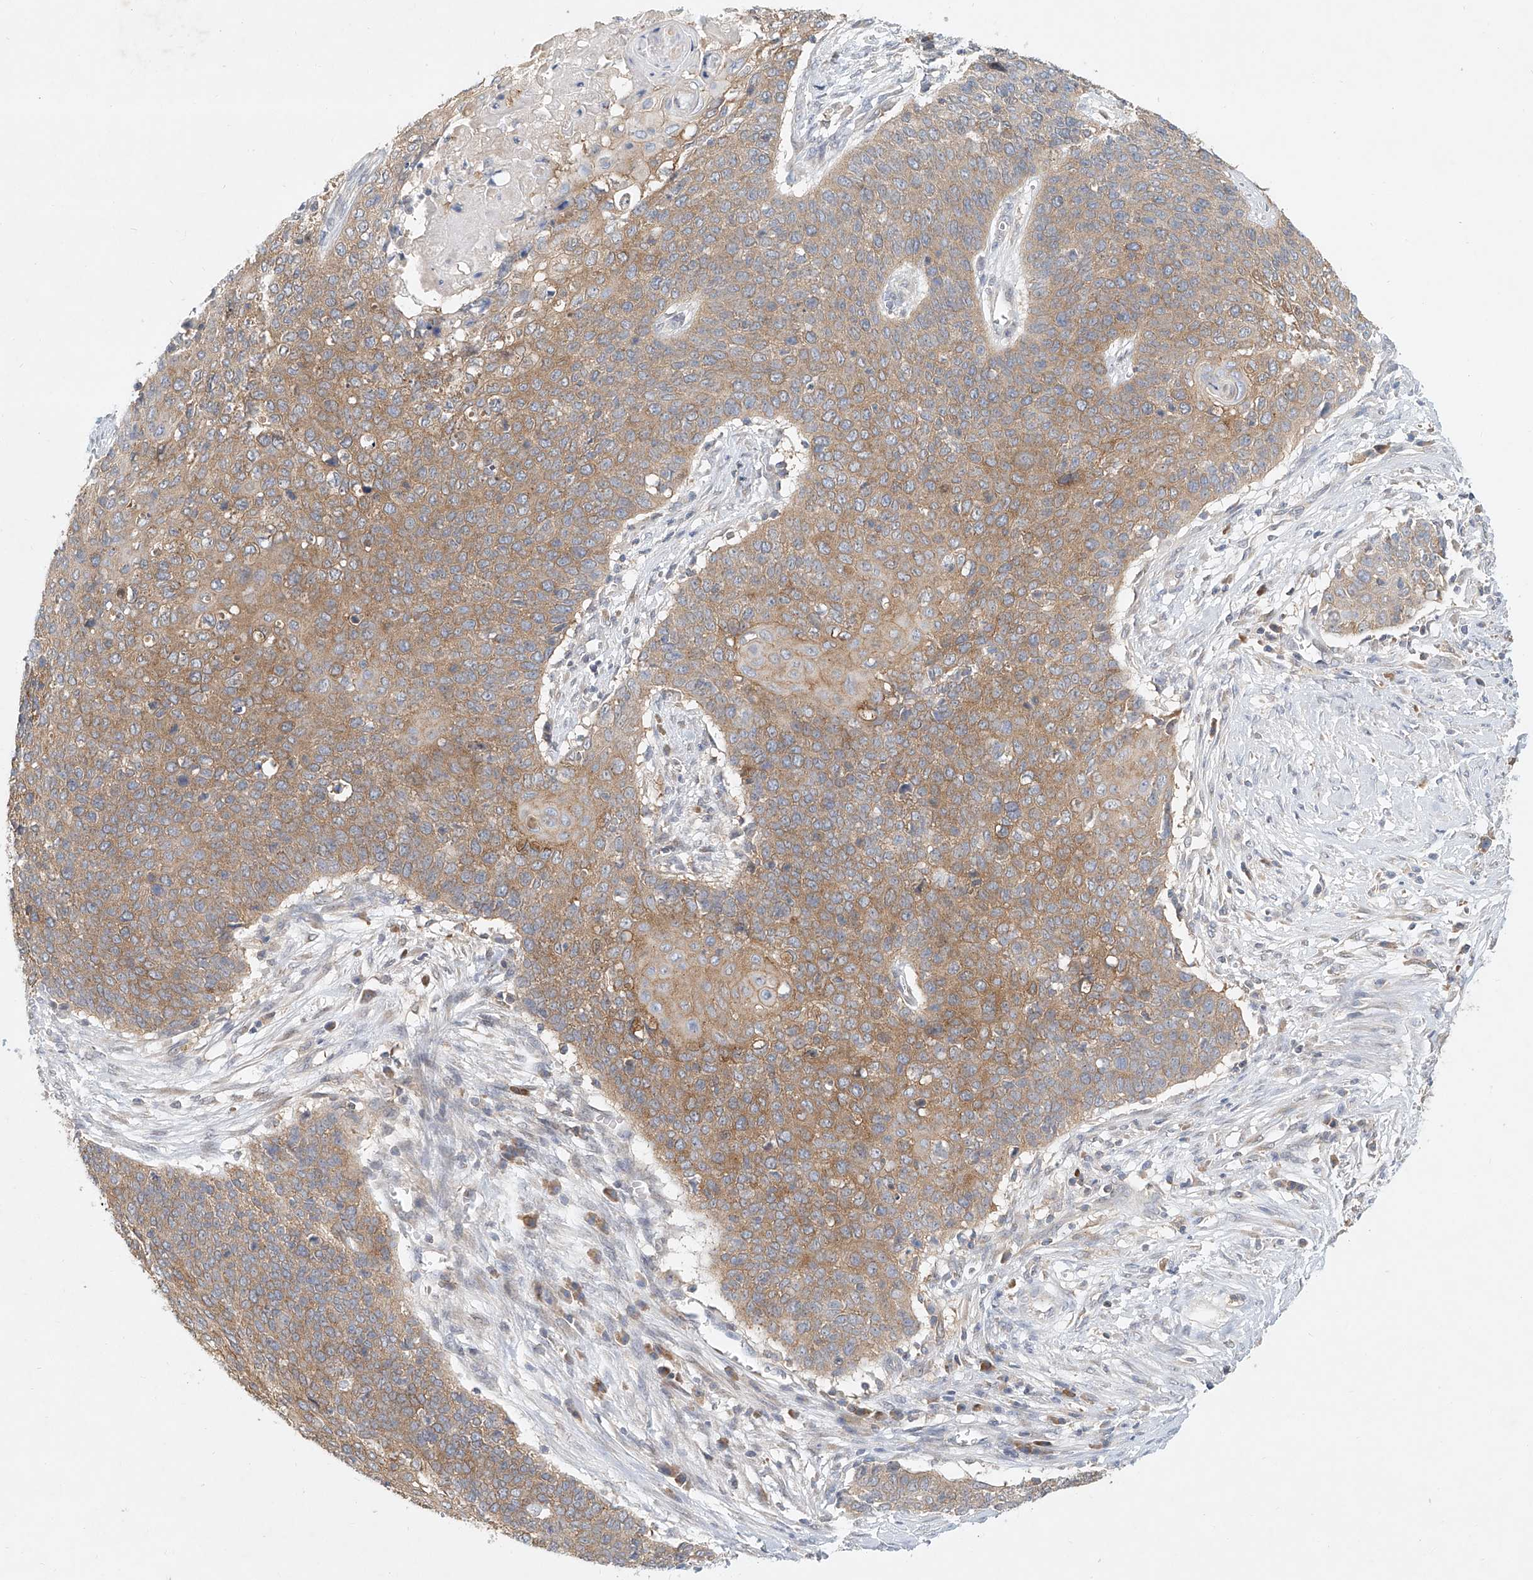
{"staining": {"intensity": "moderate", "quantity": ">75%", "location": "cytoplasmic/membranous"}, "tissue": "cervical cancer", "cell_type": "Tumor cells", "image_type": "cancer", "snomed": [{"axis": "morphology", "description": "Squamous cell carcinoma, NOS"}, {"axis": "topography", "description": "Cervix"}], "caption": "Immunohistochemical staining of human squamous cell carcinoma (cervical) shows medium levels of moderate cytoplasmic/membranous expression in about >75% of tumor cells.", "gene": "CARMIL1", "patient": {"sex": "female", "age": 39}}